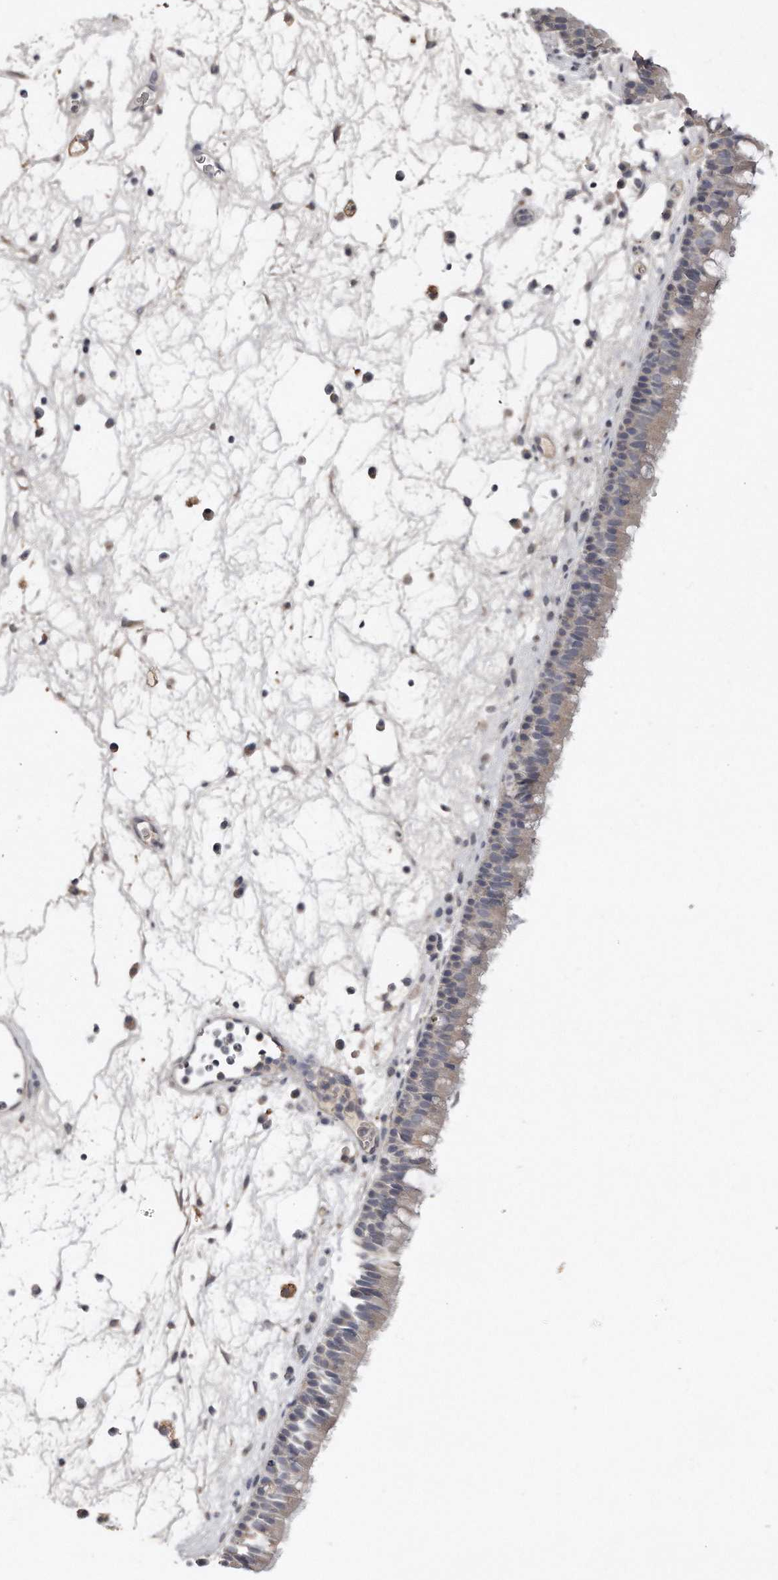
{"staining": {"intensity": "negative", "quantity": "none", "location": "none"}, "tissue": "nasopharynx", "cell_type": "Respiratory epithelial cells", "image_type": "normal", "snomed": [{"axis": "morphology", "description": "Normal tissue, NOS"}, {"axis": "morphology", "description": "Inflammation, NOS"}, {"axis": "morphology", "description": "Malignant melanoma, Metastatic site"}, {"axis": "topography", "description": "Nasopharynx"}], "caption": "IHC micrograph of unremarkable nasopharynx stained for a protein (brown), which exhibits no staining in respiratory epithelial cells.", "gene": "LMOD1", "patient": {"sex": "male", "age": 70}}